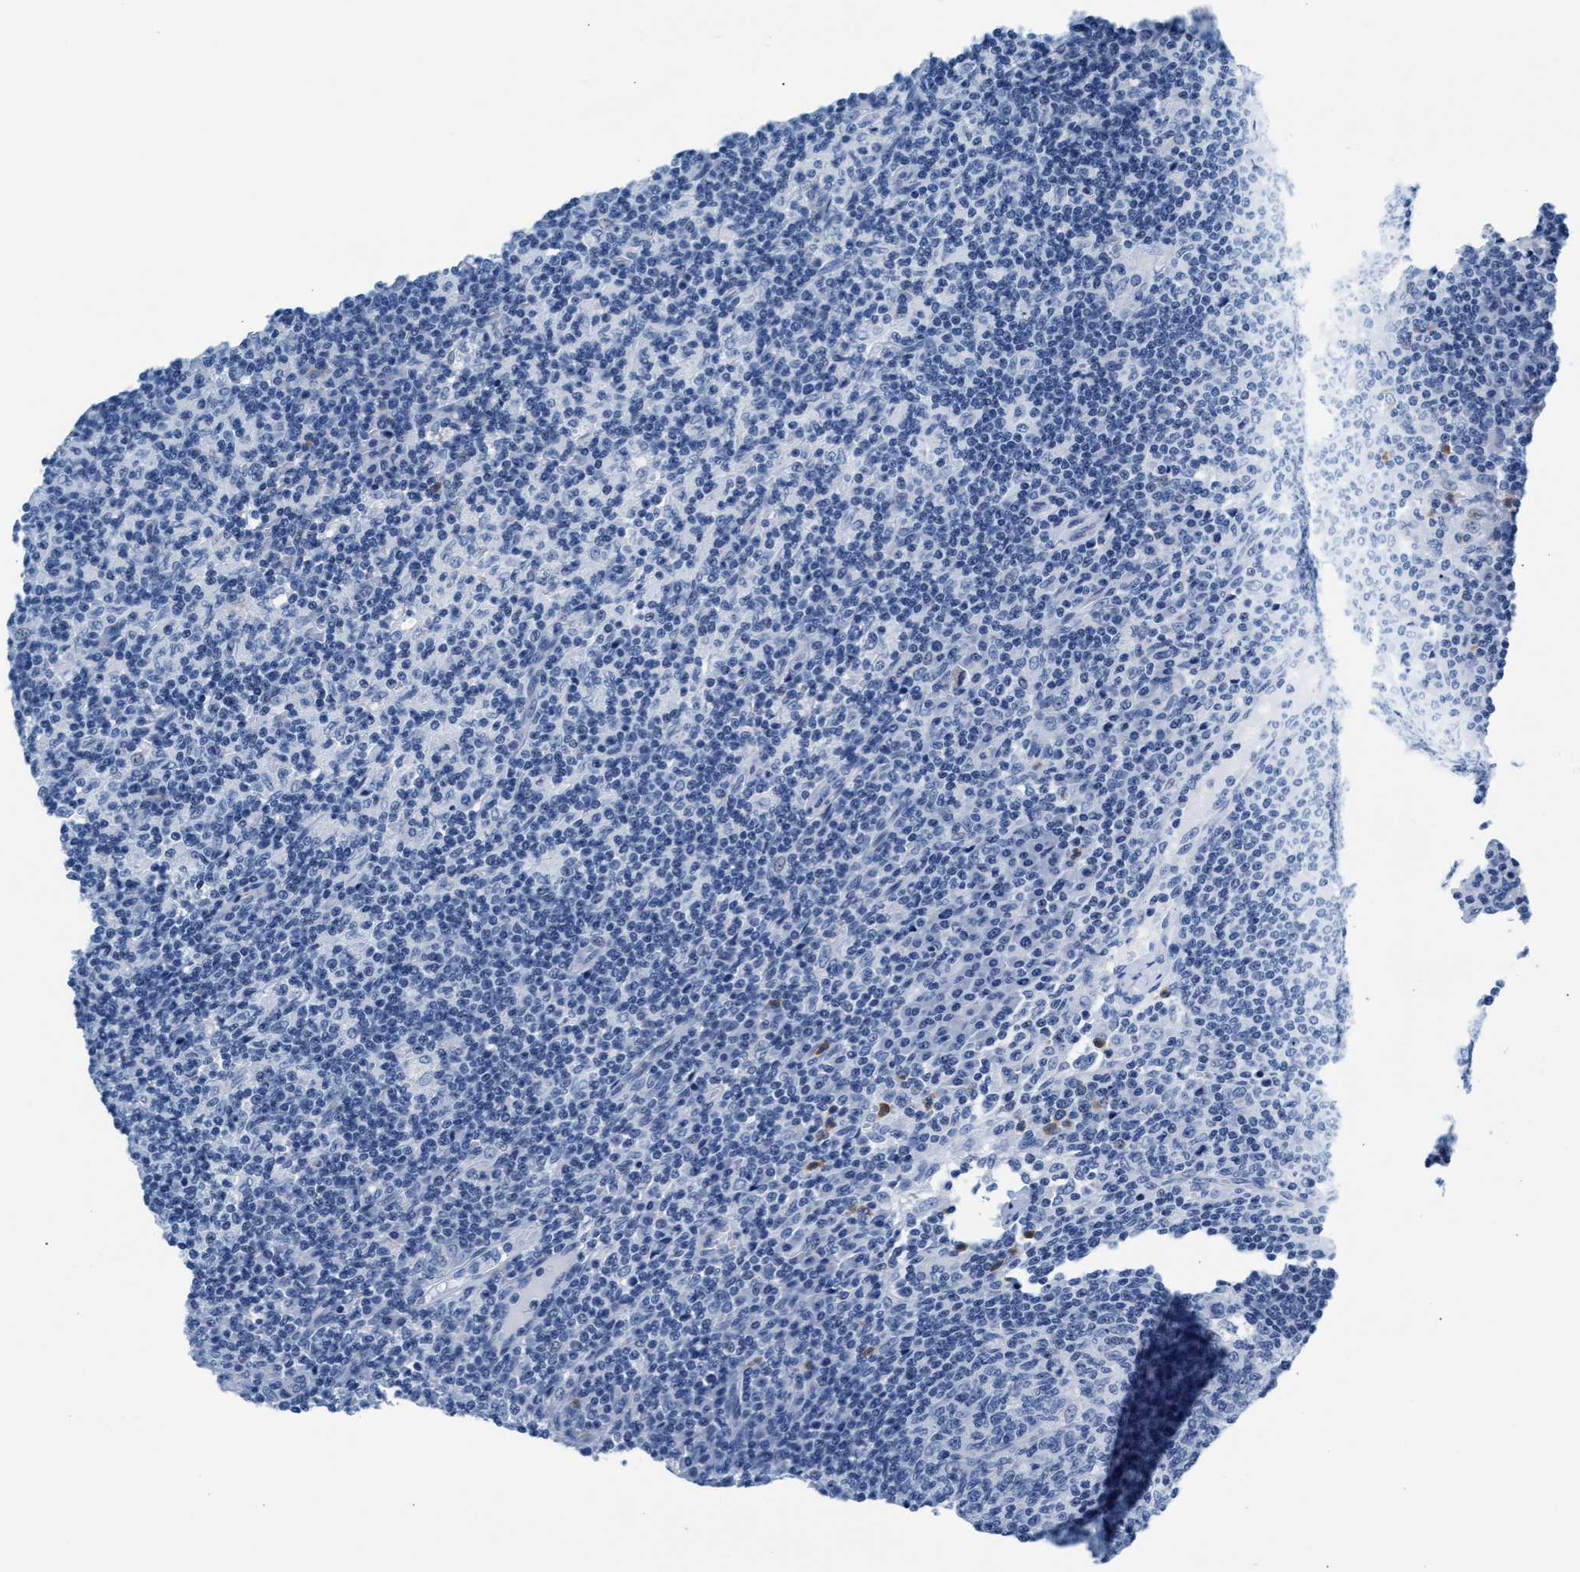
{"staining": {"intensity": "negative", "quantity": "none", "location": "none"}, "tissue": "lymph node", "cell_type": "Germinal center cells", "image_type": "normal", "snomed": [{"axis": "morphology", "description": "Normal tissue, NOS"}, {"axis": "morphology", "description": "Inflammation, NOS"}, {"axis": "topography", "description": "Lymph node"}], "caption": "IHC photomicrograph of benign human lymph node stained for a protein (brown), which exhibits no staining in germinal center cells.", "gene": "MMP8", "patient": {"sex": "male", "age": 55}}